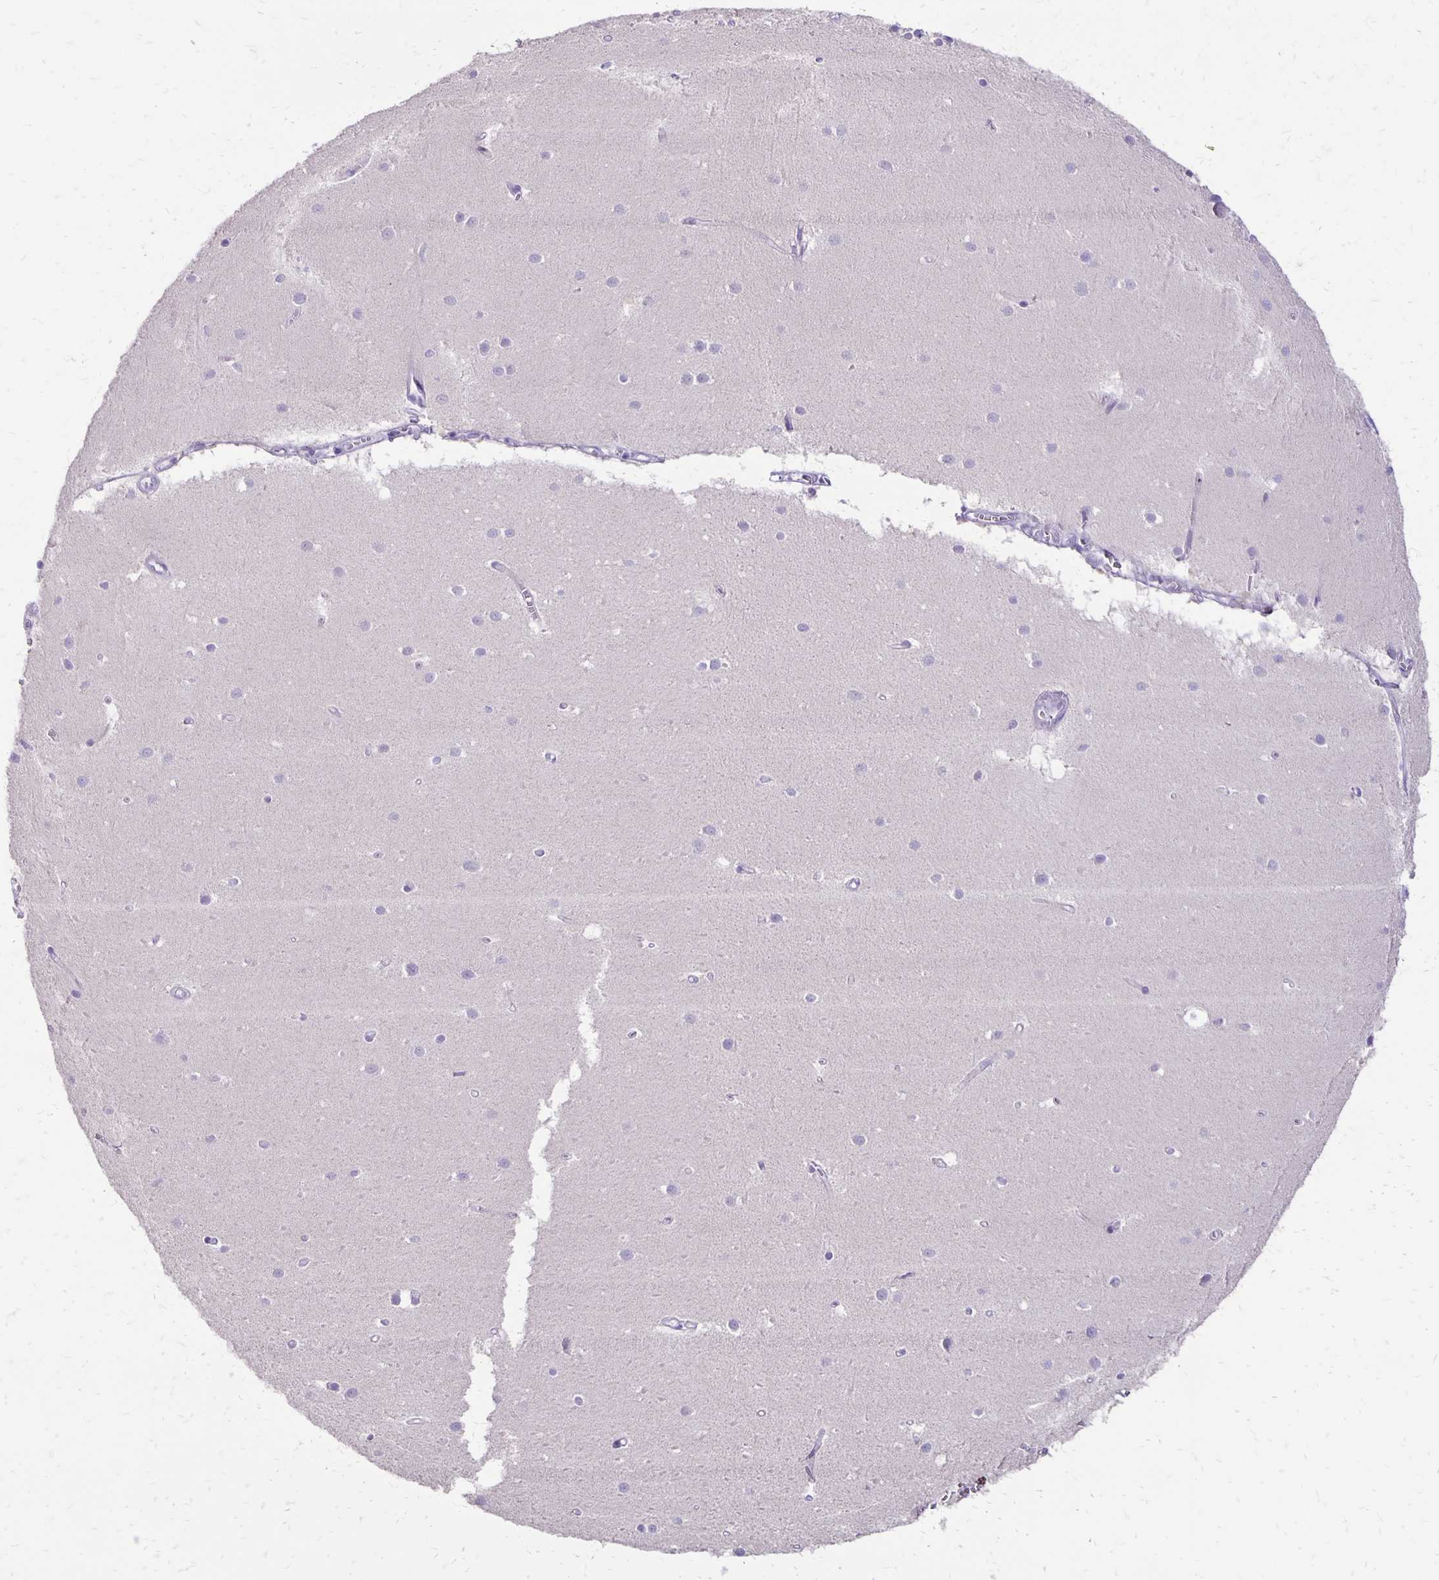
{"staining": {"intensity": "negative", "quantity": "none", "location": "none"}, "tissue": "cerebellum", "cell_type": "Cells in granular layer", "image_type": "normal", "snomed": [{"axis": "morphology", "description": "Normal tissue, NOS"}, {"axis": "topography", "description": "Cerebellum"}], "caption": "Cells in granular layer are negative for protein expression in benign human cerebellum.", "gene": "ANKRD45", "patient": {"sex": "male", "age": 54}}